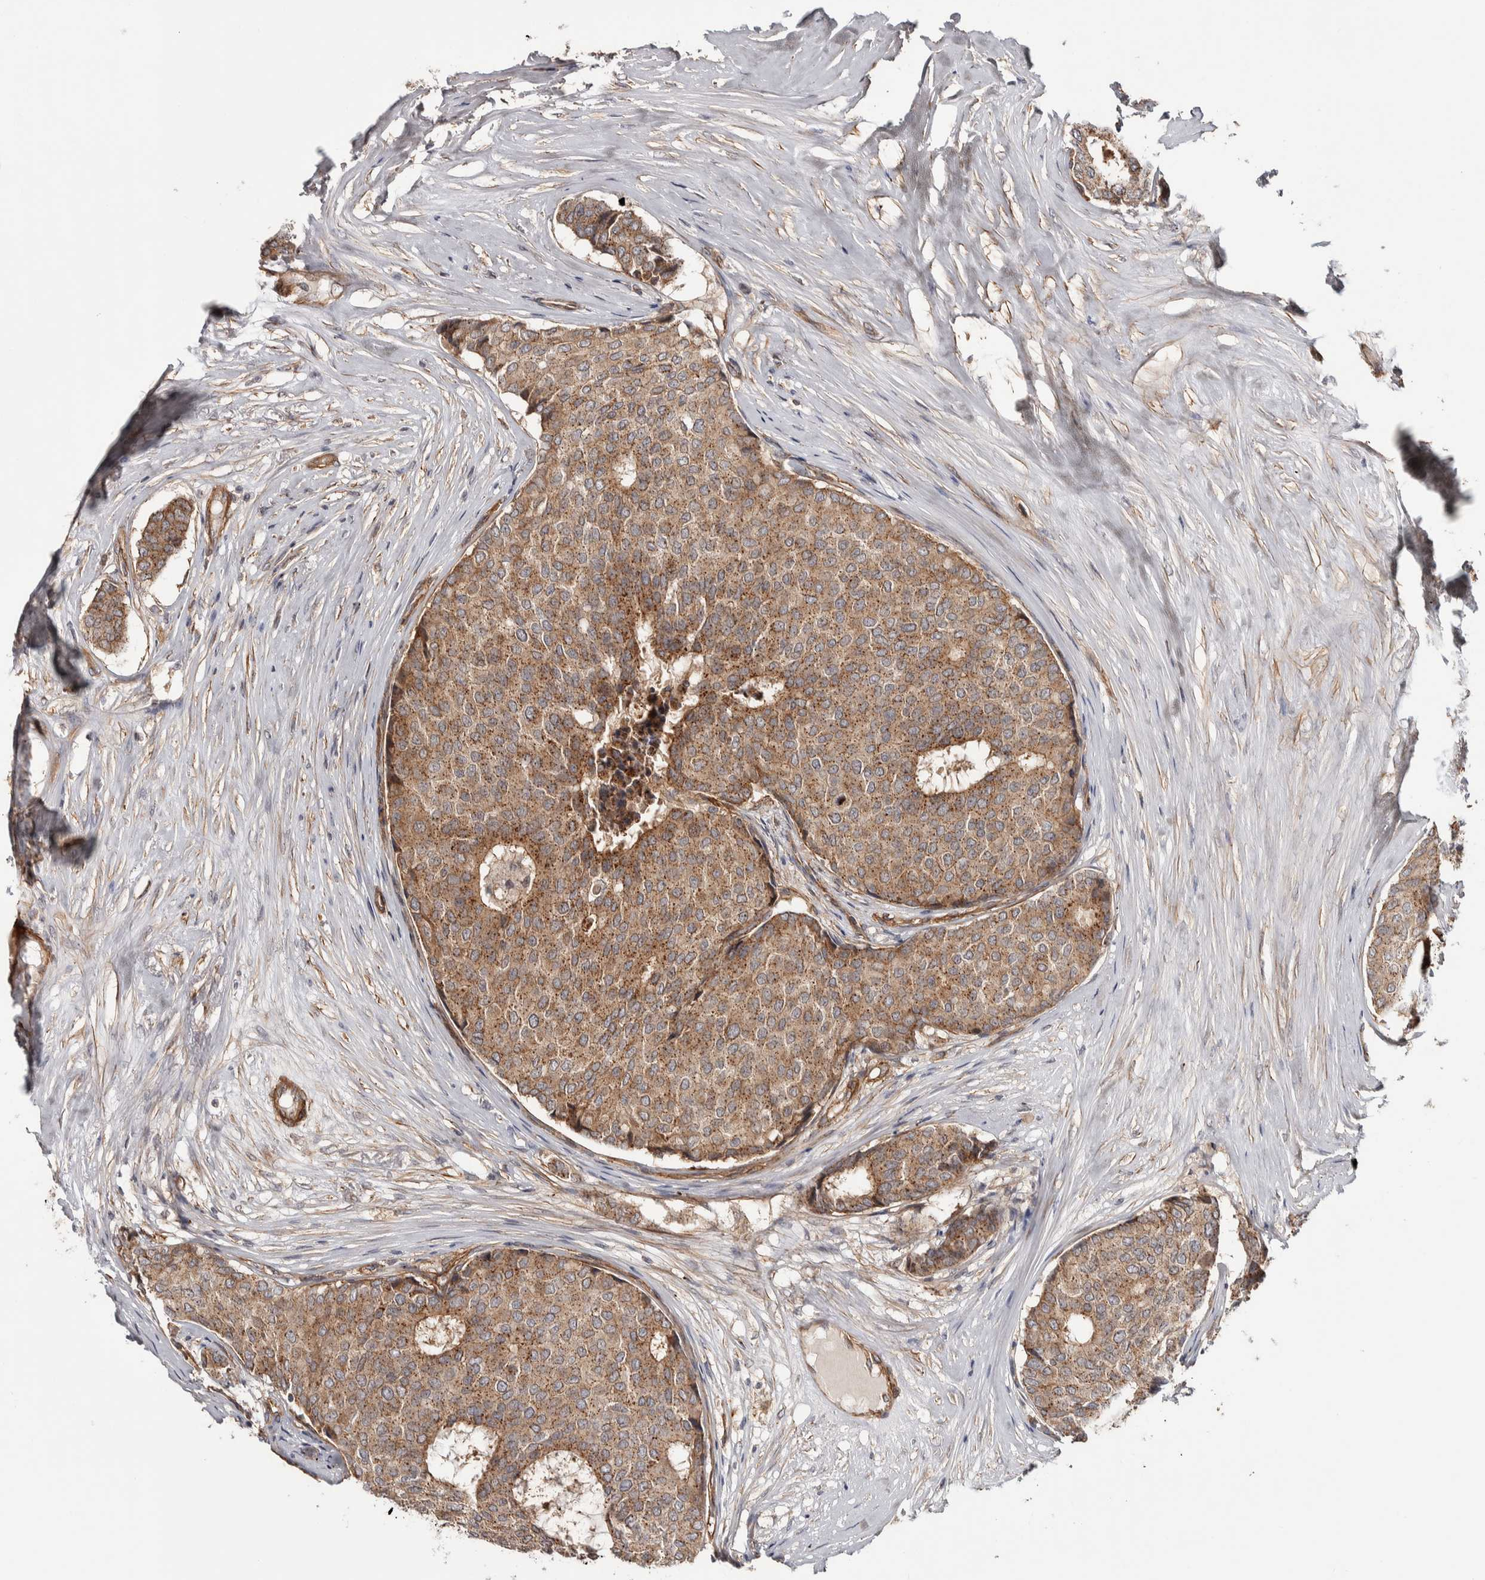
{"staining": {"intensity": "moderate", "quantity": ">75%", "location": "cytoplasmic/membranous"}, "tissue": "breast cancer", "cell_type": "Tumor cells", "image_type": "cancer", "snomed": [{"axis": "morphology", "description": "Duct carcinoma"}, {"axis": "topography", "description": "Breast"}], "caption": "IHC micrograph of human breast cancer (infiltrating ductal carcinoma) stained for a protein (brown), which demonstrates medium levels of moderate cytoplasmic/membranous expression in about >75% of tumor cells.", "gene": "CHMP4C", "patient": {"sex": "female", "age": 75}}